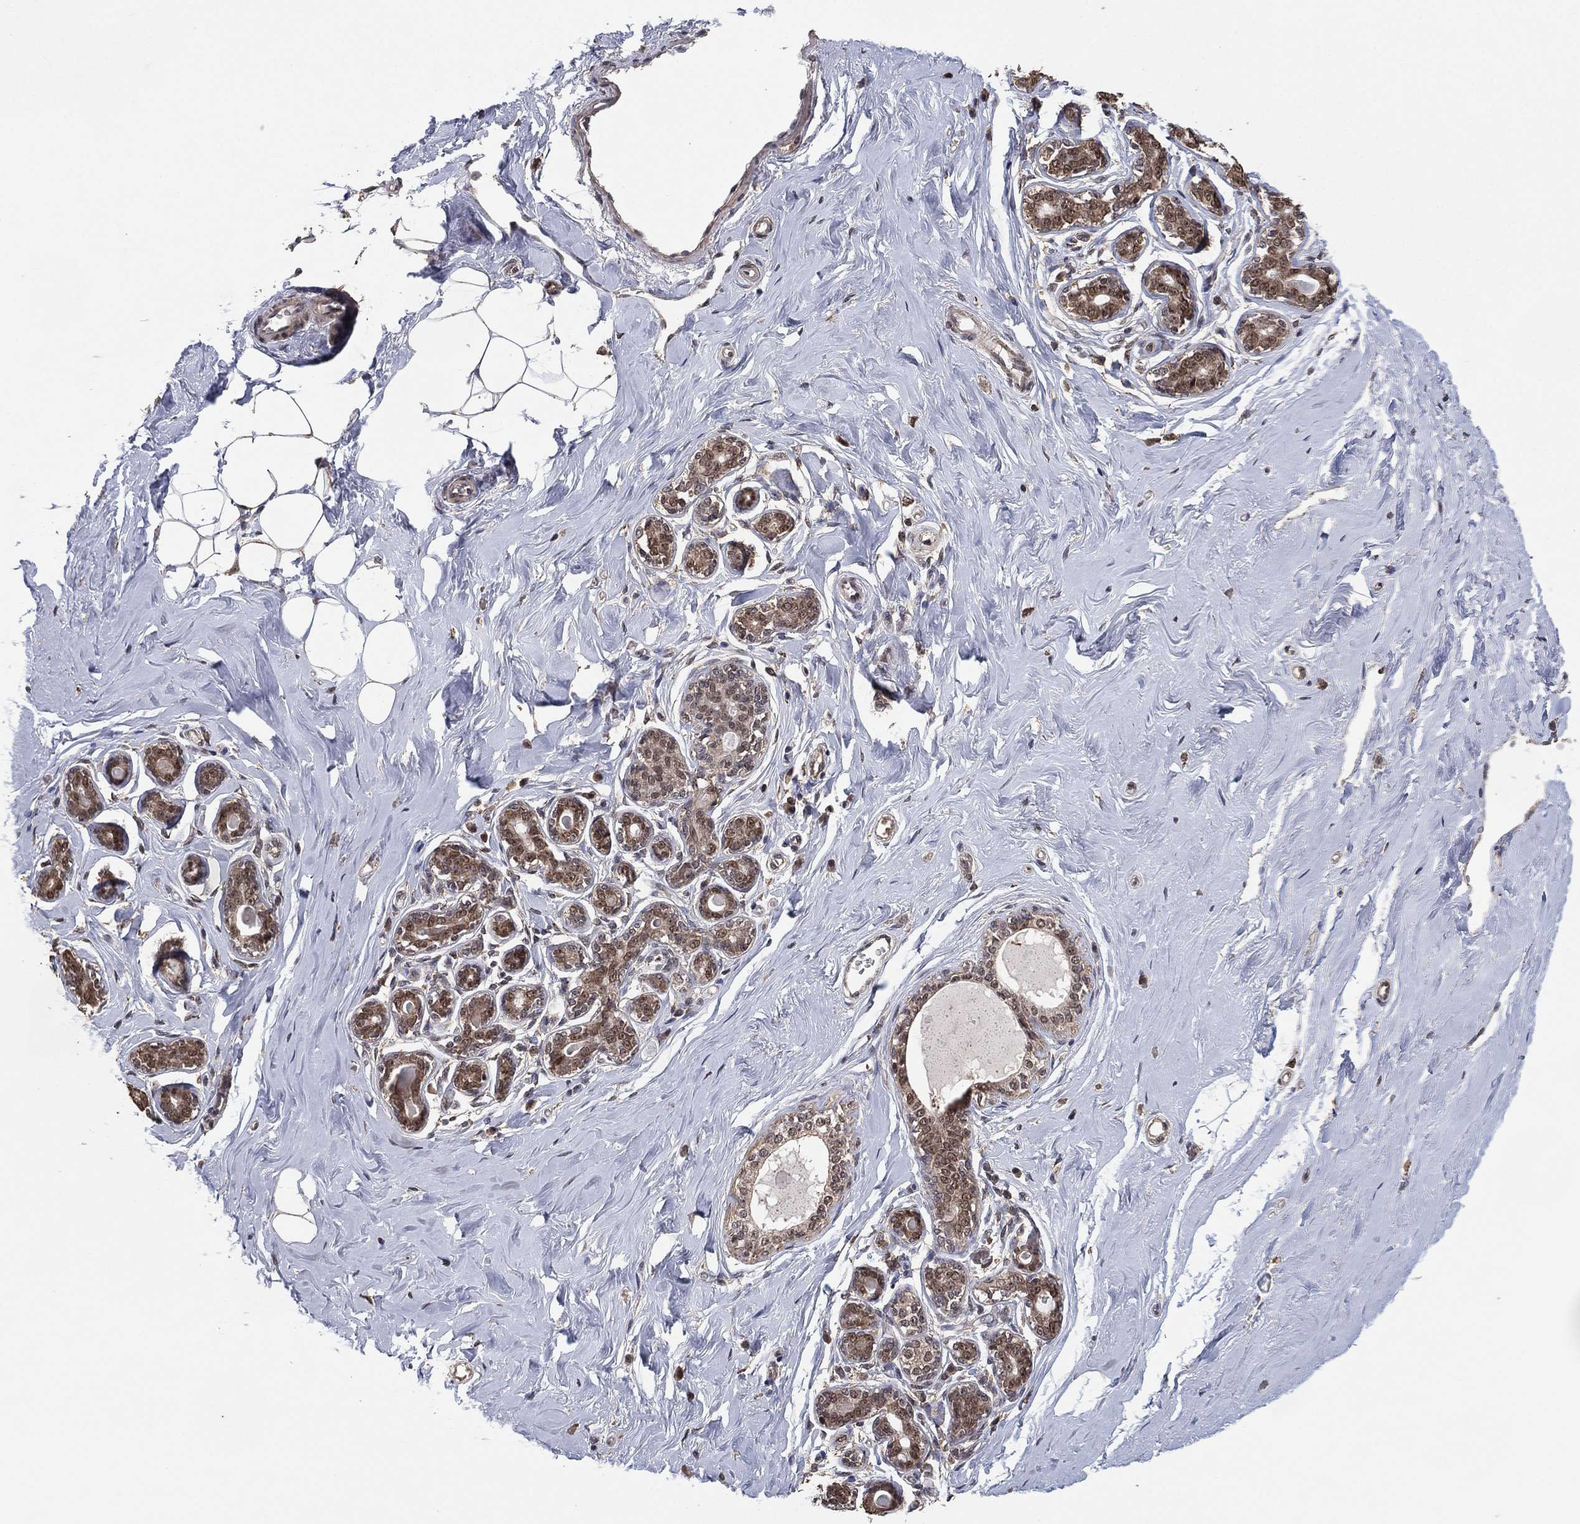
{"staining": {"intensity": "negative", "quantity": "none", "location": "none"}, "tissue": "breast", "cell_type": "Adipocytes", "image_type": "normal", "snomed": [{"axis": "morphology", "description": "Normal tissue, NOS"}, {"axis": "topography", "description": "Skin"}, {"axis": "topography", "description": "Breast"}], "caption": "IHC of normal human breast displays no expression in adipocytes.", "gene": "NELFCD", "patient": {"sex": "female", "age": 43}}